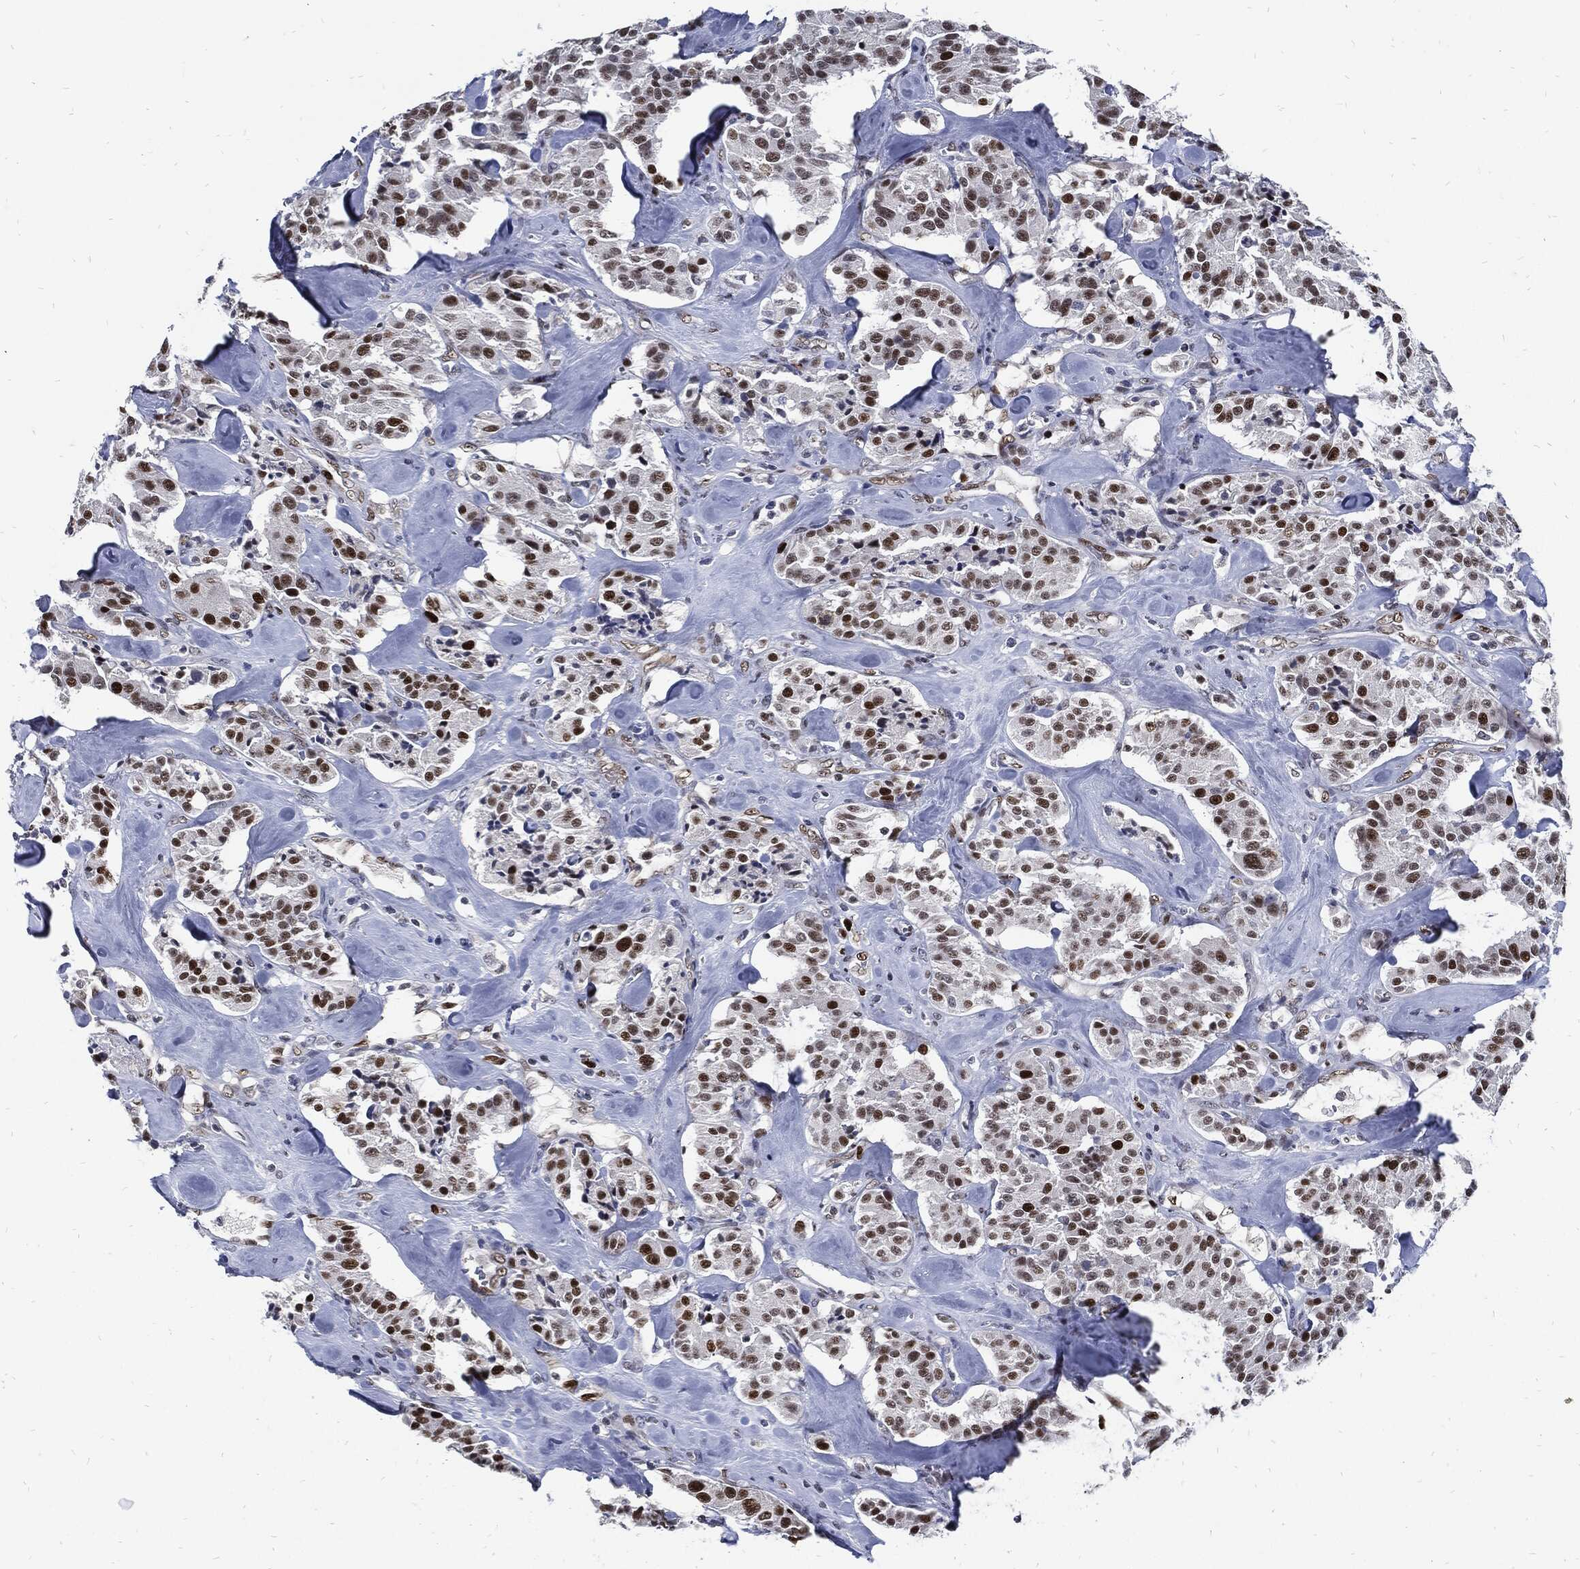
{"staining": {"intensity": "strong", "quantity": "25%-75%", "location": "nuclear"}, "tissue": "carcinoid", "cell_type": "Tumor cells", "image_type": "cancer", "snomed": [{"axis": "morphology", "description": "Carcinoid, malignant, NOS"}, {"axis": "topography", "description": "Pancreas"}], "caption": "Carcinoid was stained to show a protein in brown. There is high levels of strong nuclear expression in approximately 25%-75% of tumor cells. The protein is shown in brown color, while the nuclei are stained blue.", "gene": "NBN", "patient": {"sex": "male", "age": 41}}